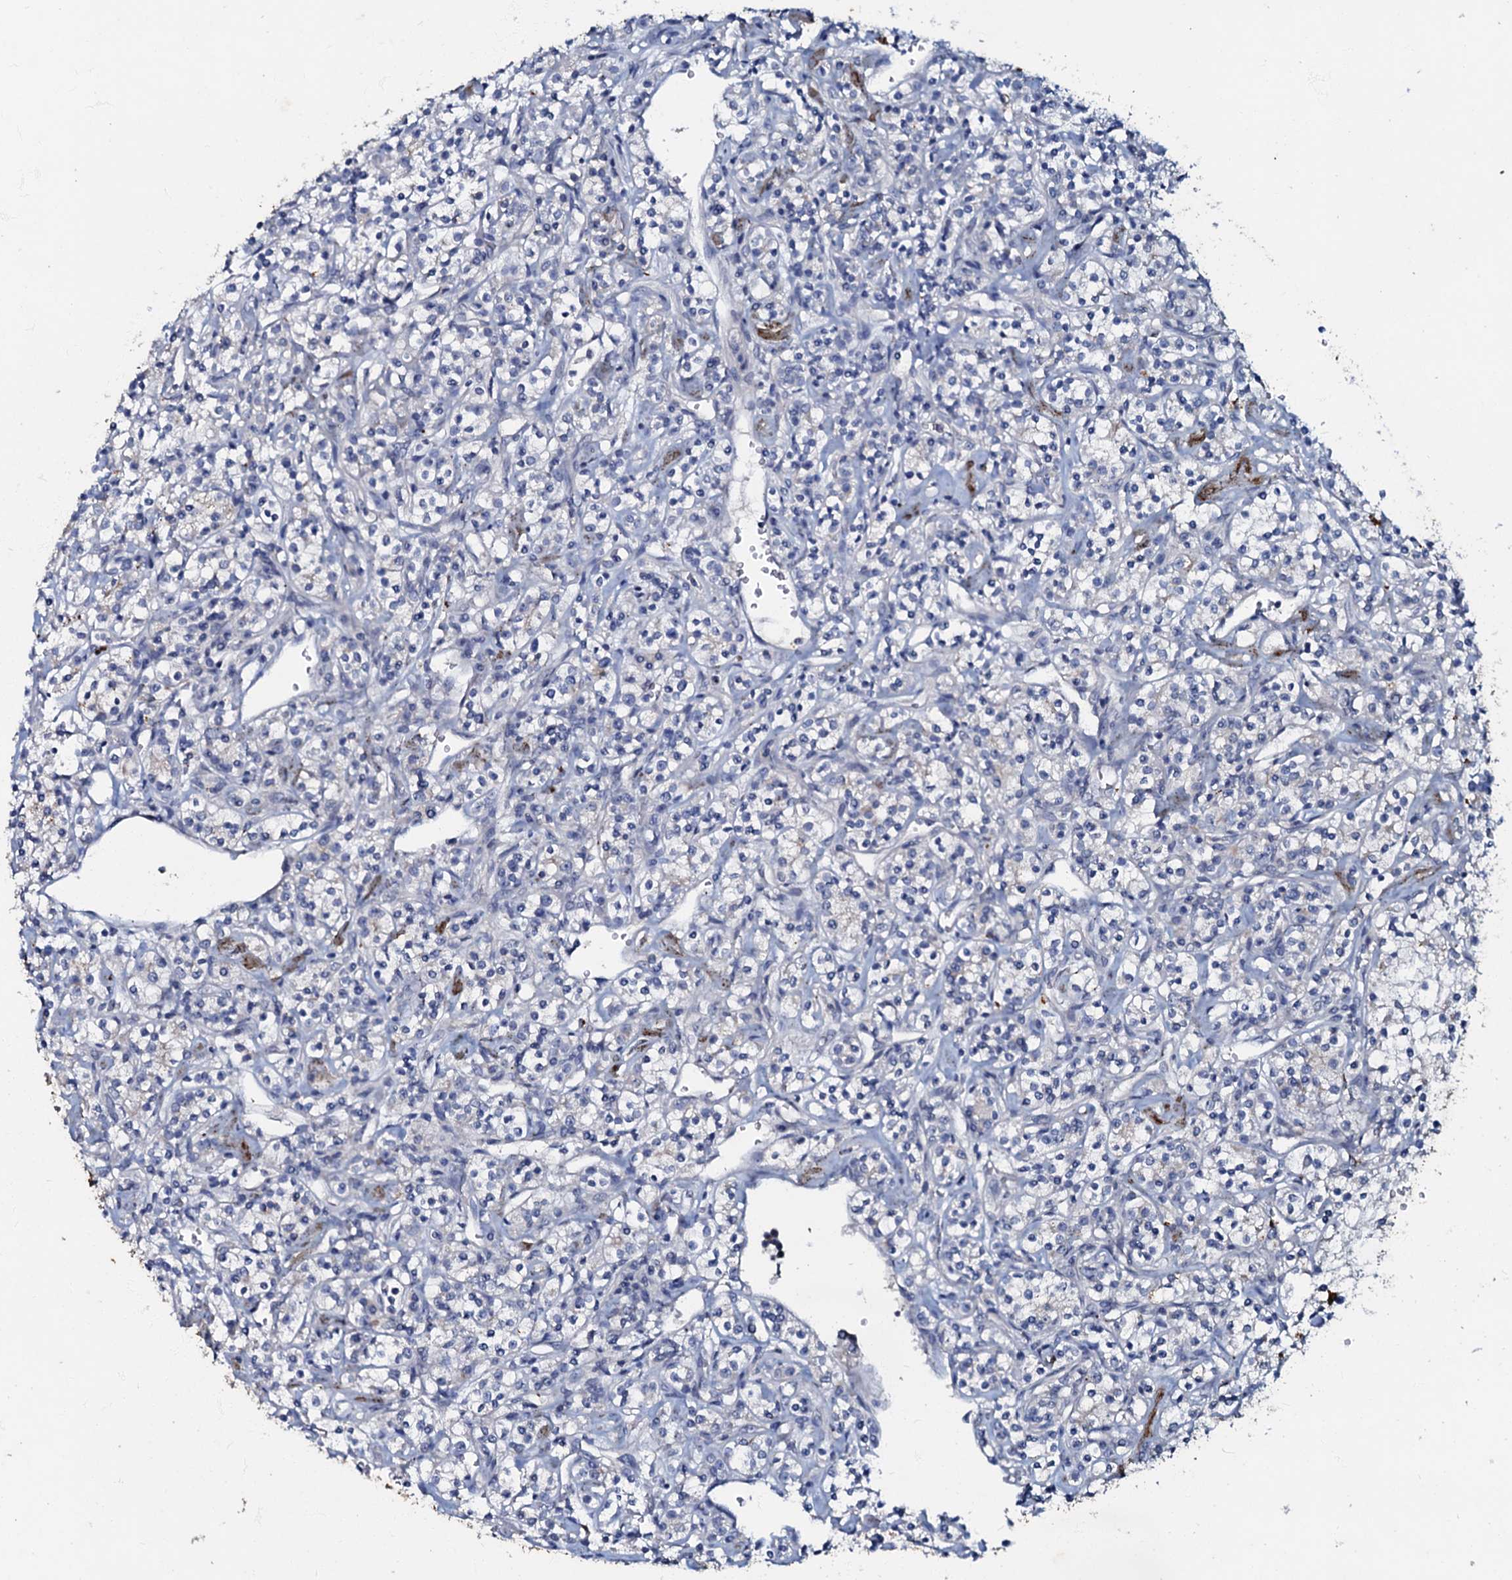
{"staining": {"intensity": "negative", "quantity": "none", "location": "none"}, "tissue": "renal cancer", "cell_type": "Tumor cells", "image_type": "cancer", "snomed": [{"axis": "morphology", "description": "Adenocarcinoma, NOS"}, {"axis": "topography", "description": "Kidney"}], "caption": "There is no significant expression in tumor cells of renal adenocarcinoma.", "gene": "MANSC4", "patient": {"sex": "male", "age": 77}}